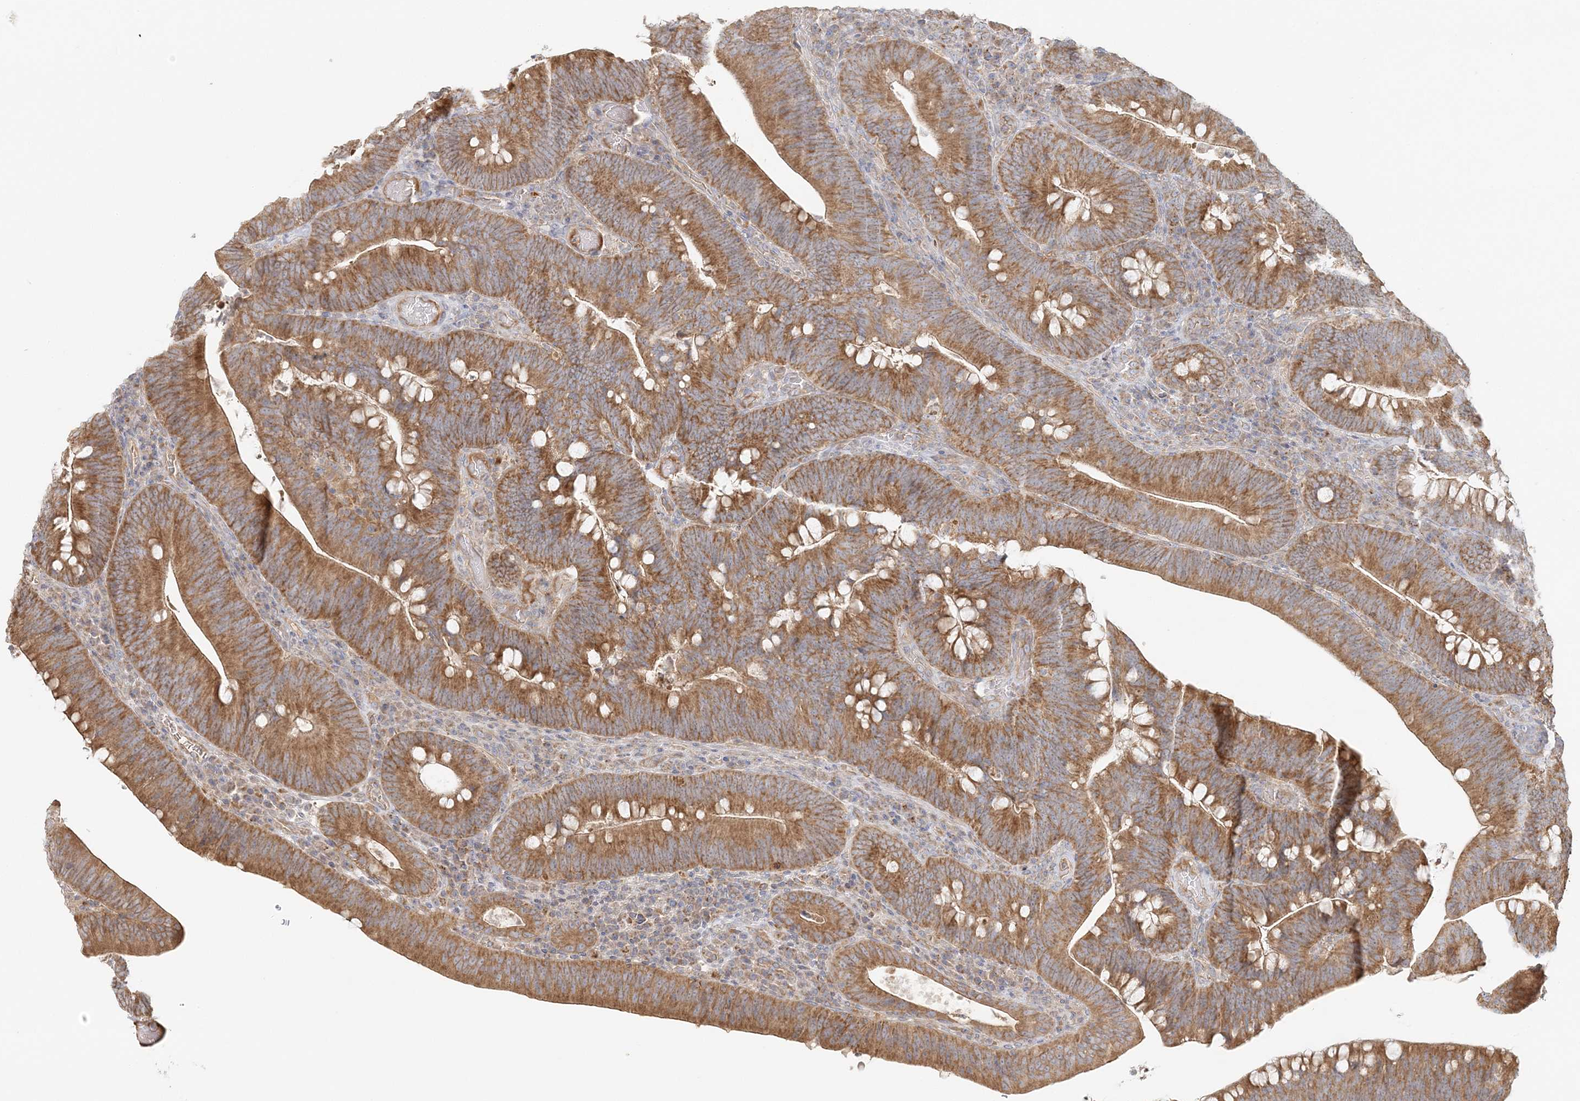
{"staining": {"intensity": "moderate", "quantity": ">75%", "location": "cytoplasmic/membranous"}, "tissue": "colorectal cancer", "cell_type": "Tumor cells", "image_type": "cancer", "snomed": [{"axis": "morphology", "description": "Normal tissue, NOS"}, {"axis": "topography", "description": "Colon"}], "caption": "This photomicrograph displays immunohistochemistry staining of human colorectal cancer, with medium moderate cytoplasmic/membranous expression in approximately >75% of tumor cells.", "gene": "KIAA0232", "patient": {"sex": "female", "age": 82}}